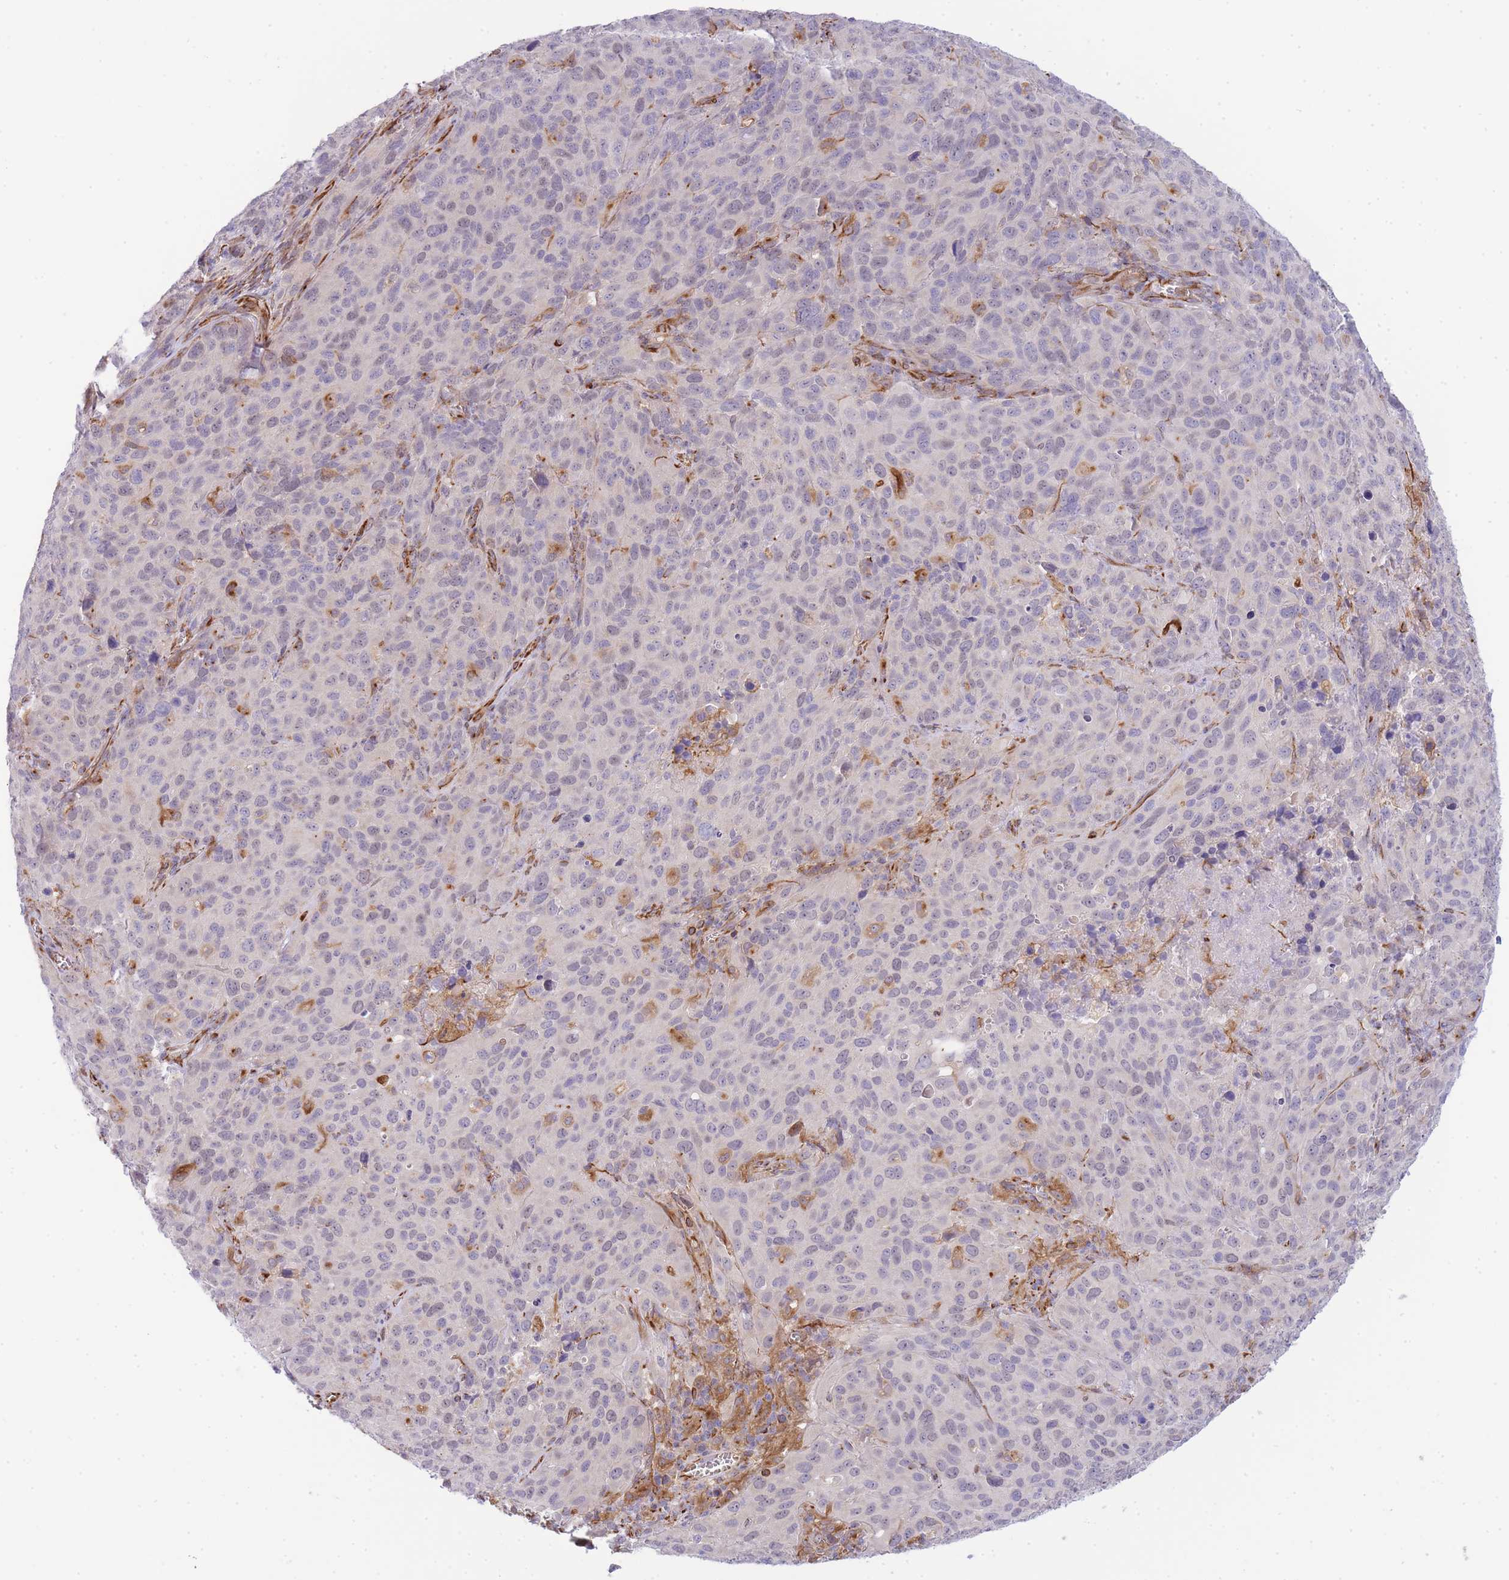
{"staining": {"intensity": "negative", "quantity": "none", "location": "none"}, "tissue": "cervical cancer", "cell_type": "Tumor cells", "image_type": "cancer", "snomed": [{"axis": "morphology", "description": "Squamous cell carcinoma, NOS"}, {"axis": "topography", "description": "Cervix"}], "caption": "This photomicrograph is of cervical cancer stained with immunohistochemistry (IHC) to label a protein in brown with the nuclei are counter-stained blue. There is no expression in tumor cells.", "gene": "ECPAS", "patient": {"sex": "female", "age": 51}}